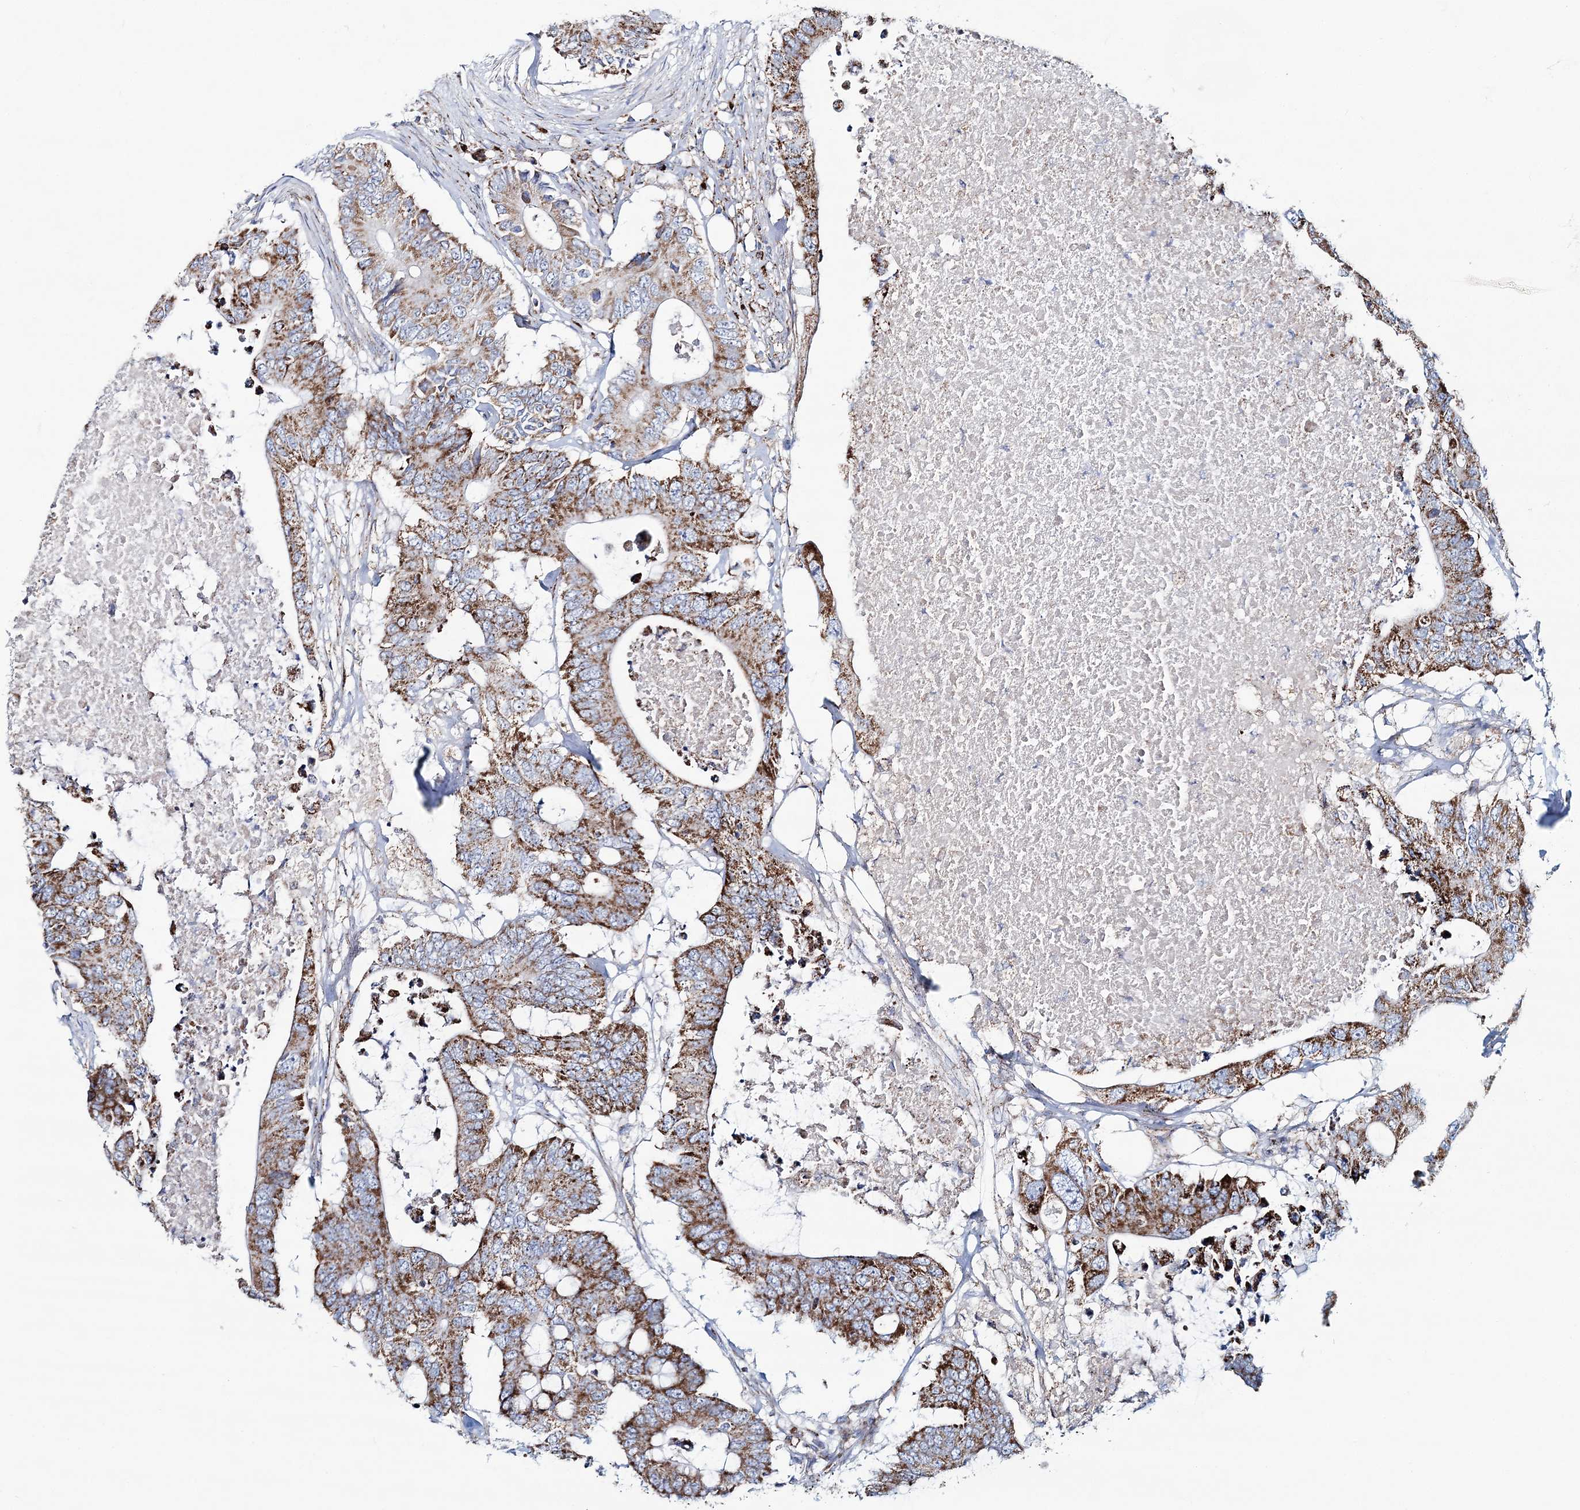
{"staining": {"intensity": "moderate", "quantity": ">75%", "location": "cytoplasmic/membranous"}, "tissue": "colorectal cancer", "cell_type": "Tumor cells", "image_type": "cancer", "snomed": [{"axis": "morphology", "description": "Adenocarcinoma, NOS"}, {"axis": "topography", "description": "Colon"}], "caption": "A brown stain labels moderate cytoplasmic/membranous expression of a protein in adenocarcinoma (colorectal) tumor cells.", "gene": "ARHGAP6", "patient": {"sex": "male", "age": 71}}